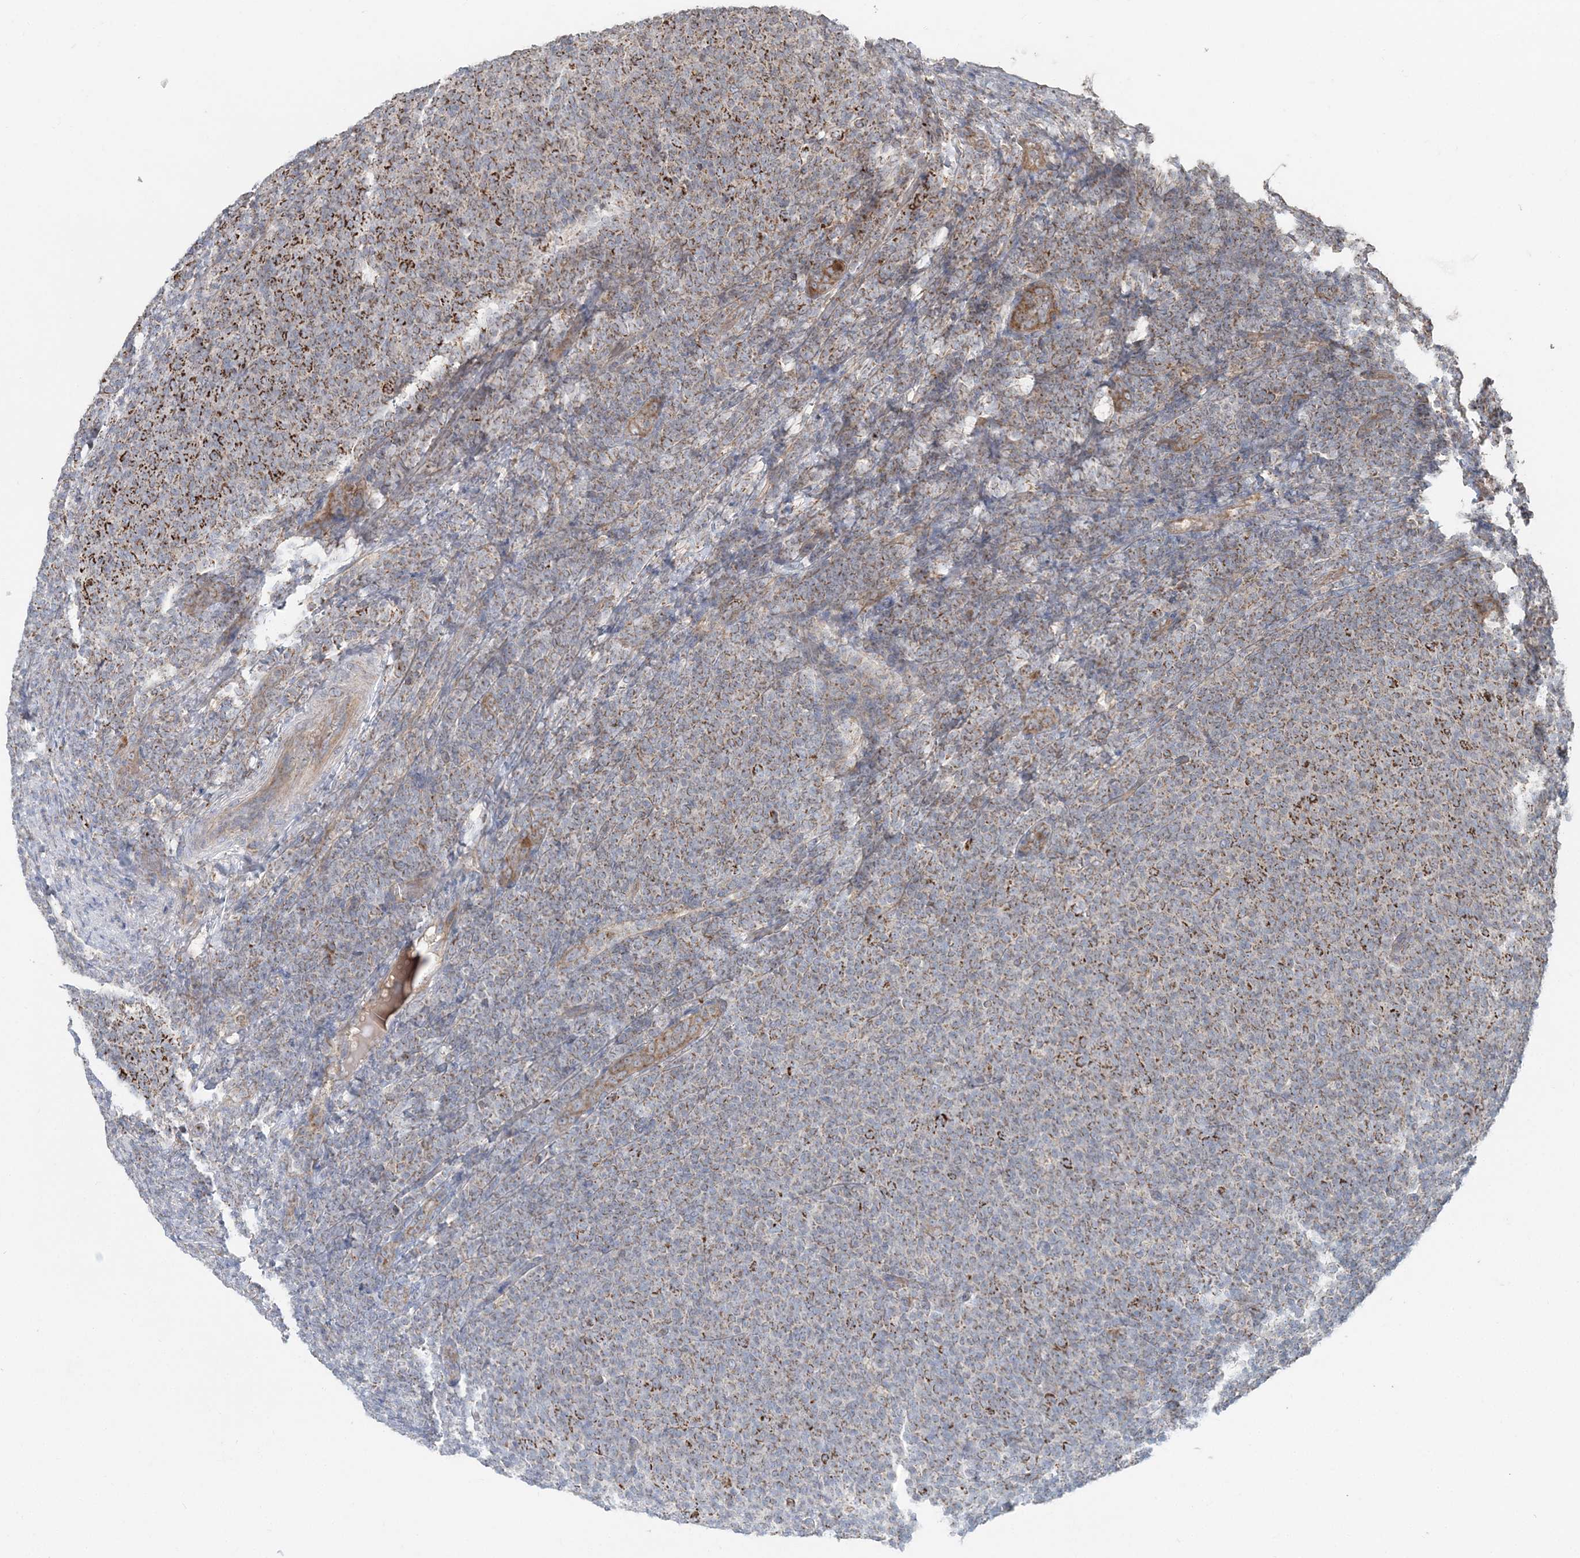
{"staining": {"intensity": "moderate", "quantity": "<25%", "location": "cytoplasmic/membranous"}, "tissue": "lymphoma", "cell_type": "Tumor cells", "image_type": "cancer", "snomed": [{"axis": "morphology", "description": "Malignant lymphoma, non-Hodgkin's type, Low grade"}, {"axis": "topography", "description": "Lymph node"}], "caption": "IHC (DAB) staining of lymphoma demonstrates moderate cytoplasmic/membranous protein expression in about <25% of tumor cells.", "gene": "LRPPRC", "patient": {"sex": "male", "age": 66}}